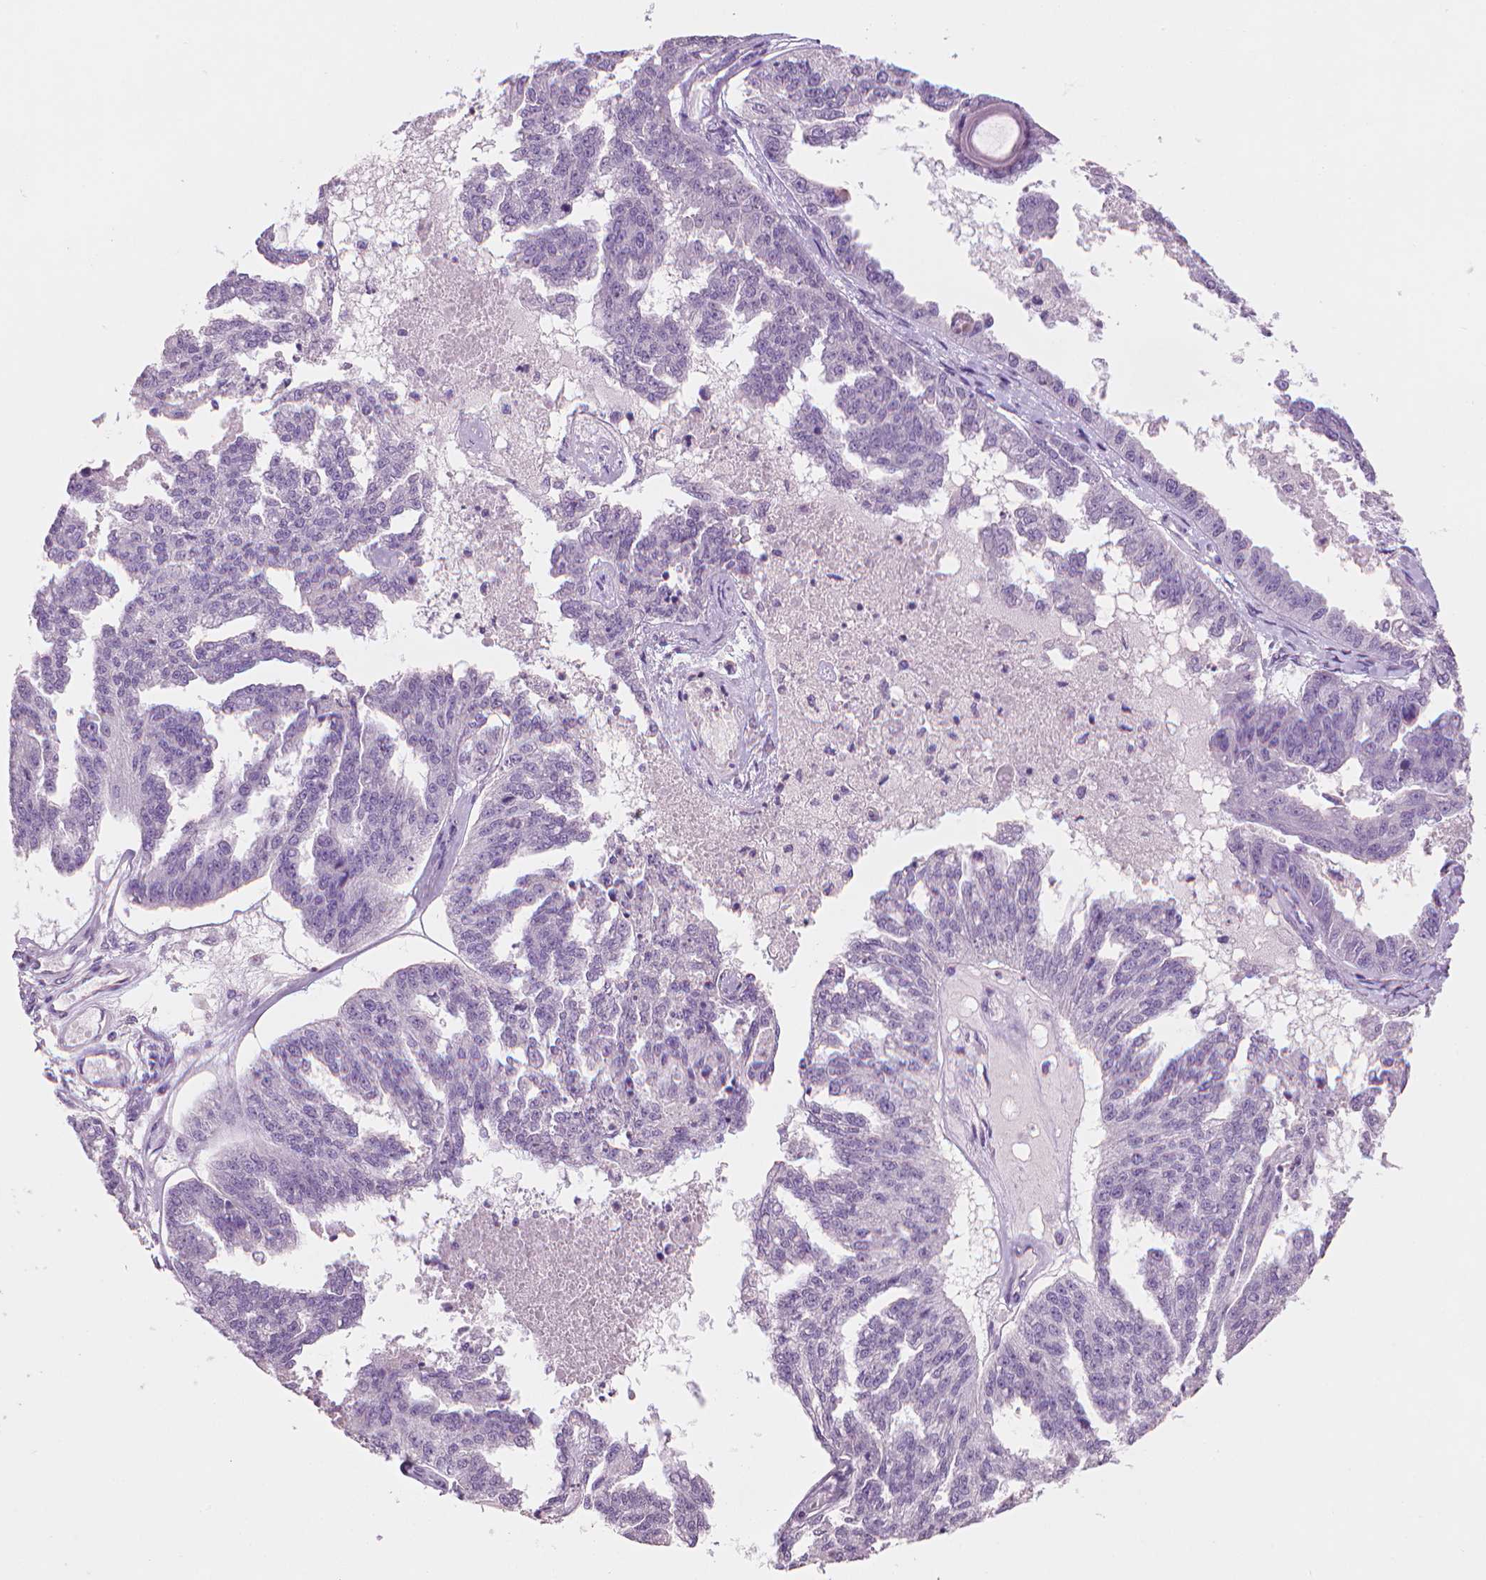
{"staining": {"intensity": "negative", "quantity": "none", "location": "none"}, "tissue": "ovarian cancer", "cell_type": "Tumor cells", "image_type": "cancer", "snomed": [{"axis": "morphology", "description": "Cystadenocarcinoma, serous, NOS"}, {"axis": "topography", "description": "Ovary"}], "caption": "This is an IHC micrograph of human ovarian cancer (serous cystadenocarcinoma). There is no staining in tumor cells.", "gene": "MLANA", "patient": {"sex": "female", "age": 58}}